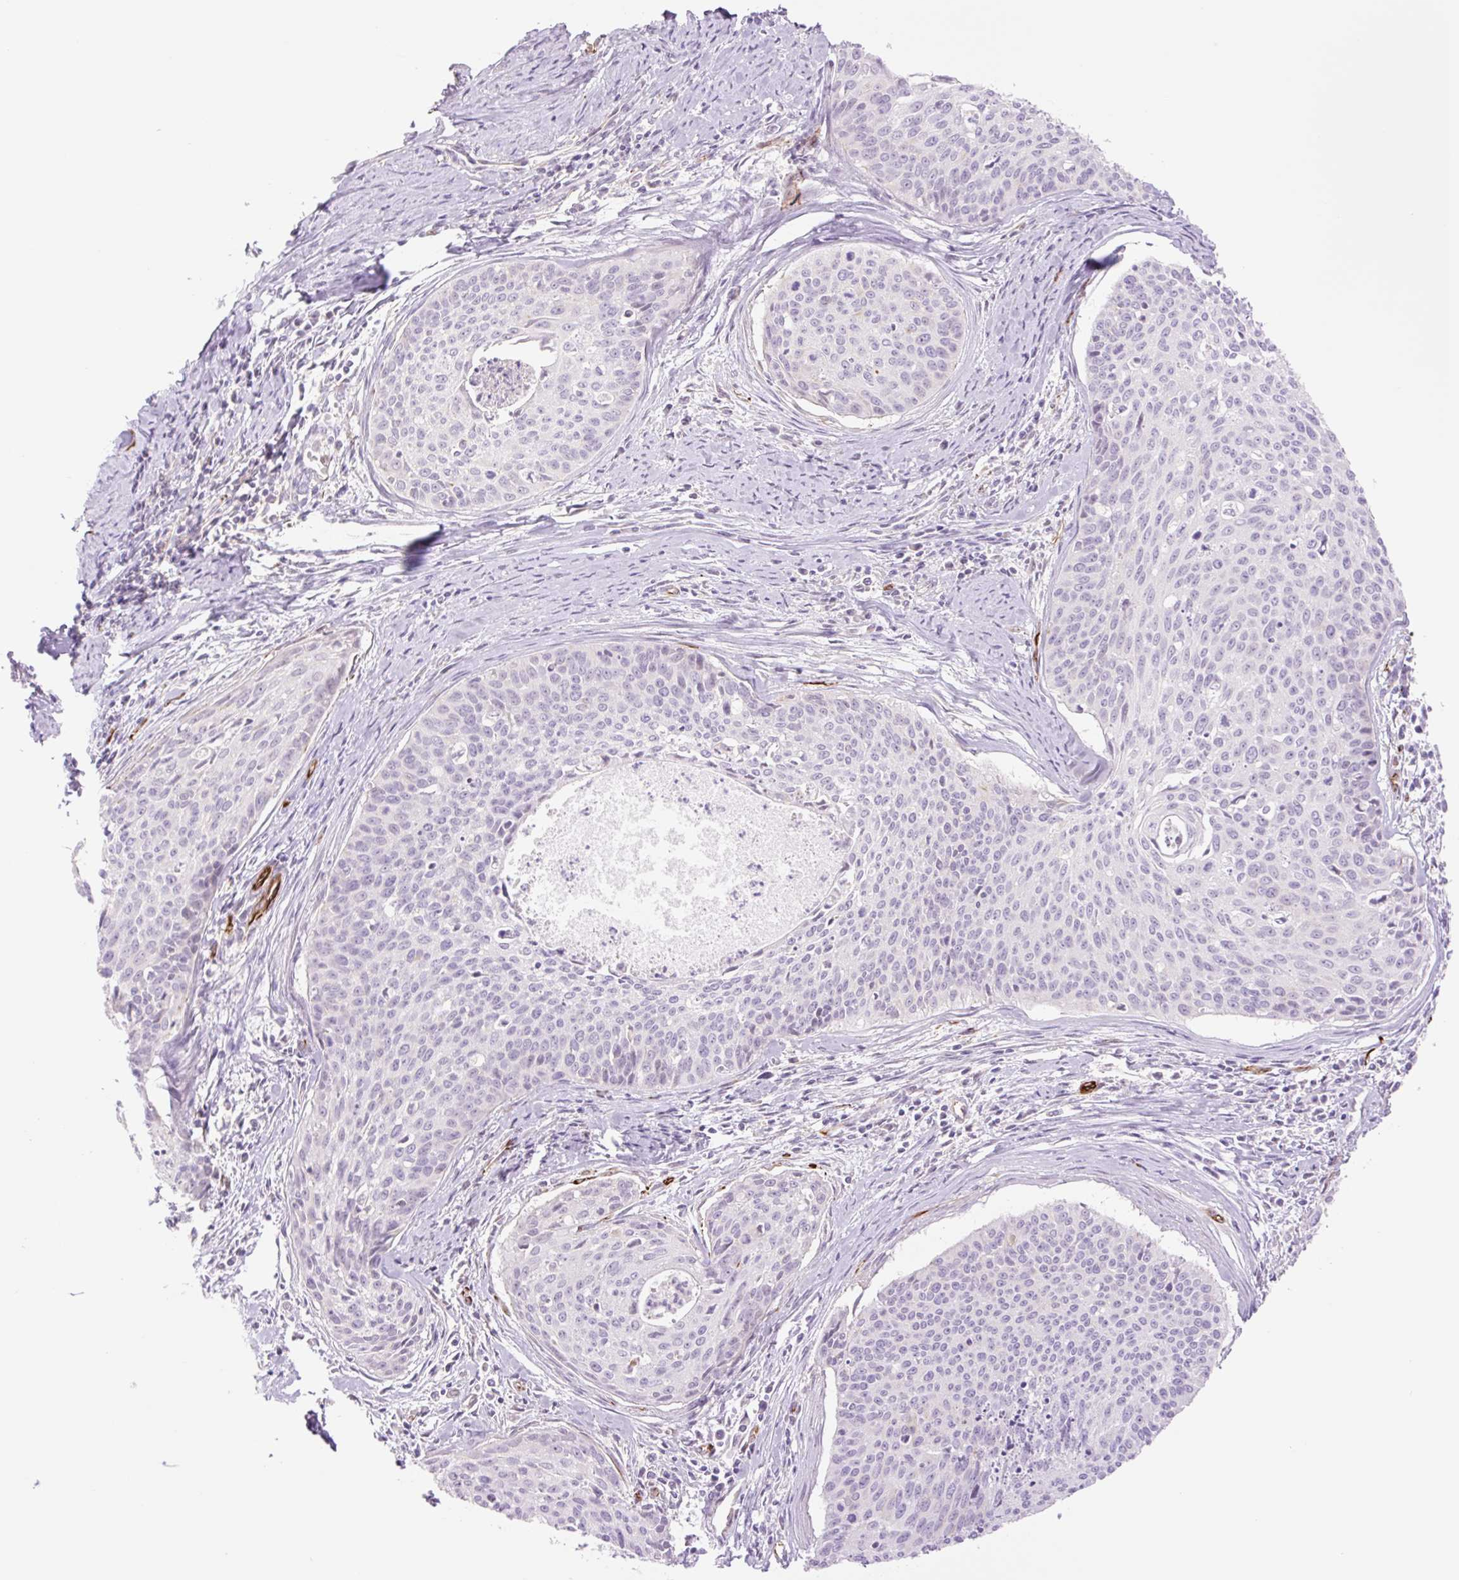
{"staining": {"intensity": "negative", "quantity": "none", "location": "none"}, "tissue": "cervical cancer", "cell_type": "Tumor cells", "image_type": "cancer", "snomed": [{"axis": "morphology", "description": "Squamous cell carcinoma, NOS"}, {"axis": "topography", "description": "Cervix"}], "caption": "An IHC image of cervical cancer is shown. There is no staining in tumor cells of cervical cancer.", "gene": "ZFYVE21", "patient": {"sex": "female", "age": 55}}